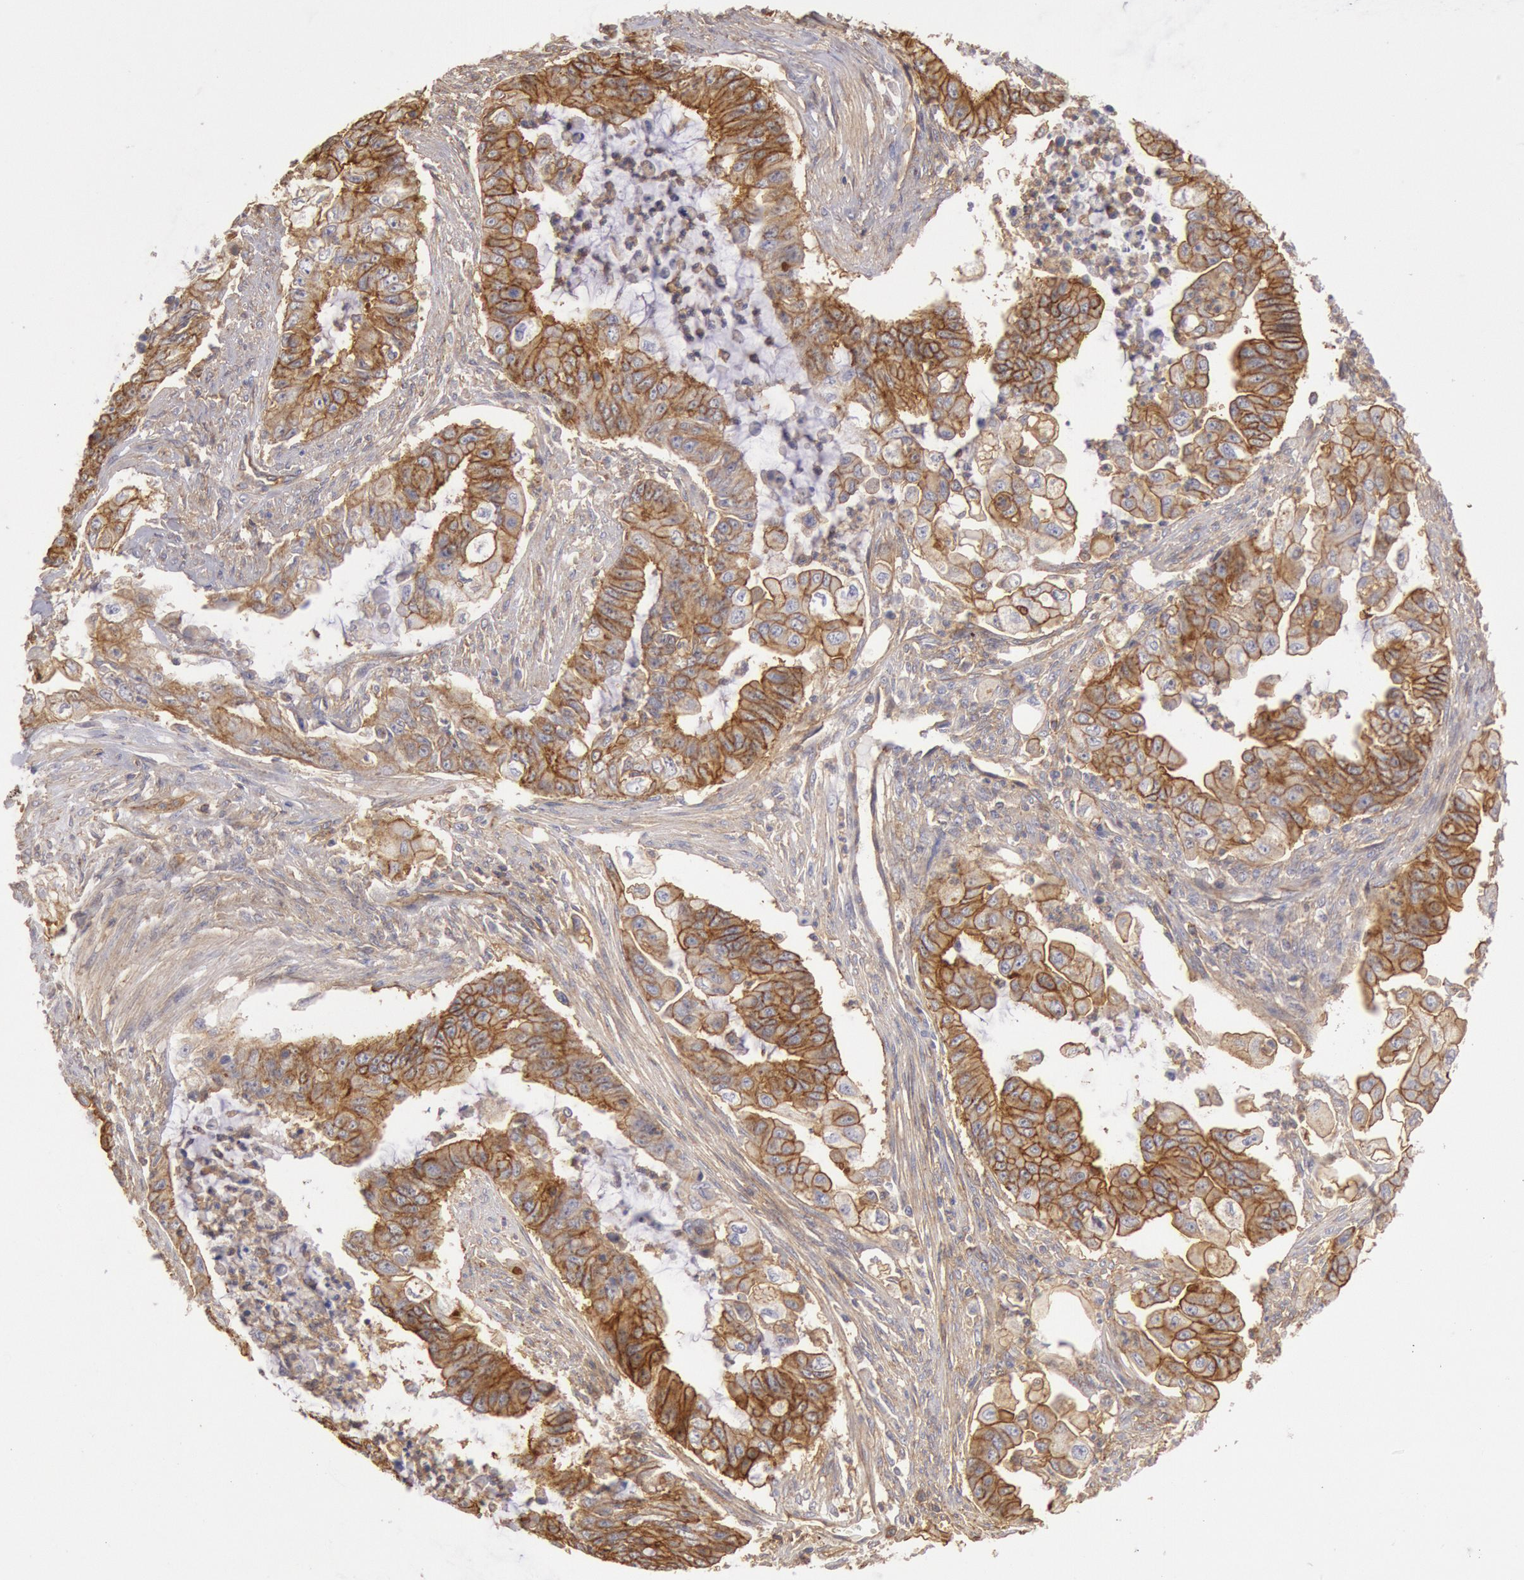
{"staining": {"intensity": "moderate", "quantity": ">75%", "location": "cytoplasmic/membranous"}, "tissue": "endometrial cancer", "cell_type": "Tumor cells", "image_type": "cancer", "snomed": [{"axis": "morphology", "description": "Adenocarcinoma, NOS"}, {"axis": "topography", "description": "Endometrium"}], "caption": "Human endometrial adenocarcinoma stained with a brown dye demonstrates moderate cytoplasmic/membranous positive expression in about >75% of tumor cells.", "gene": "SNAP23", "patient": {"sex": "female", "age": 75}}